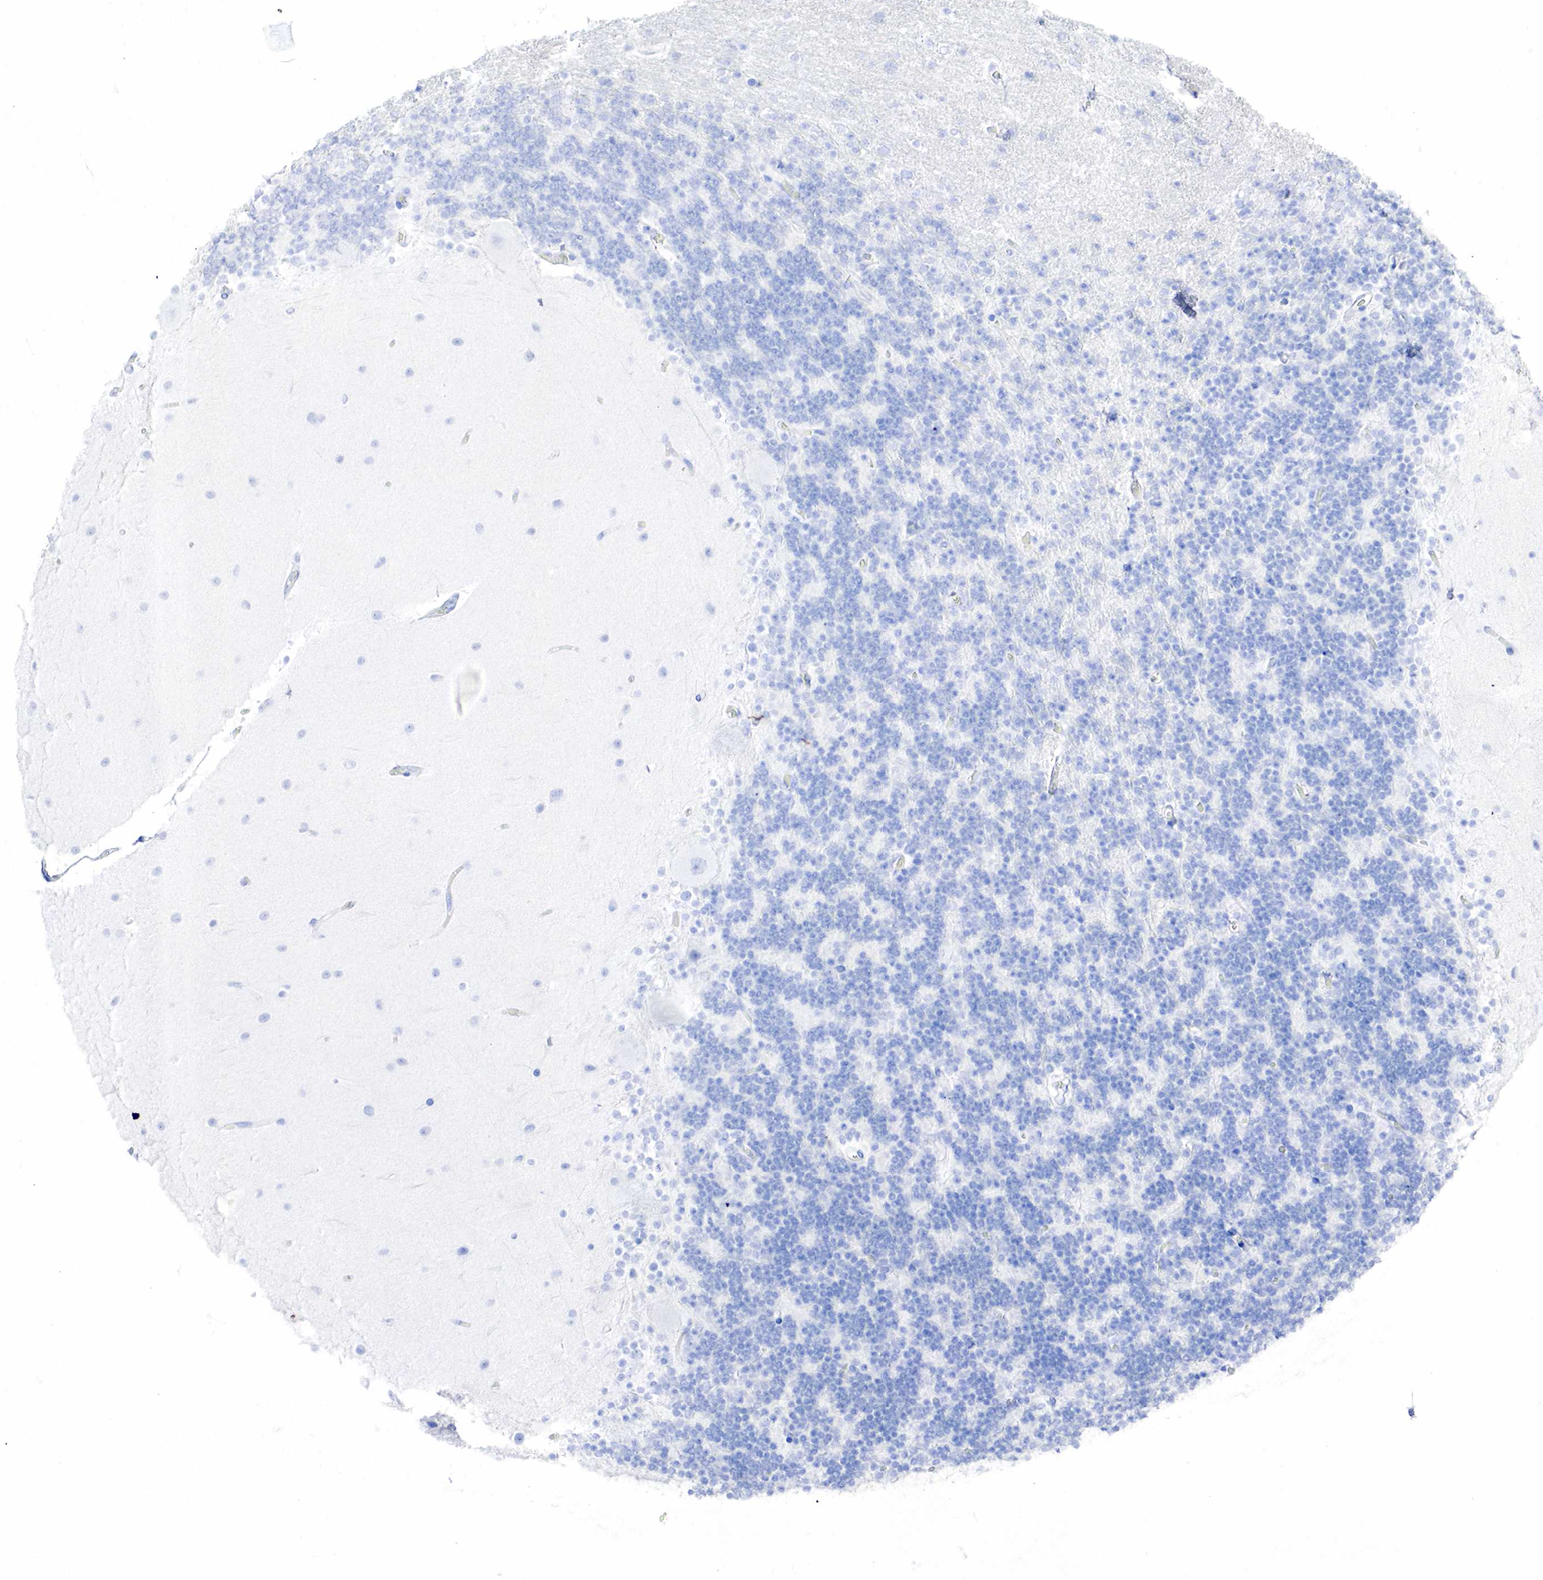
{"staining": {"intensity": "negative", "quantity": "none", "location": "none"}, "tissue": "cerebellum", "cell_type": "Cells in granular layer", "image_type": "normal", "snomed": [{"axis": "morphology", "description": "Normal tissue, NOS"}, {"axis": "topography", "description": "Cerebellum"}], "caption": "Histopathology image shows no significant protein staining in cells in granular layer of unremarkable cerebellum.", "gene": "INHA", "patient": {"sex": "female", "age": 54}}